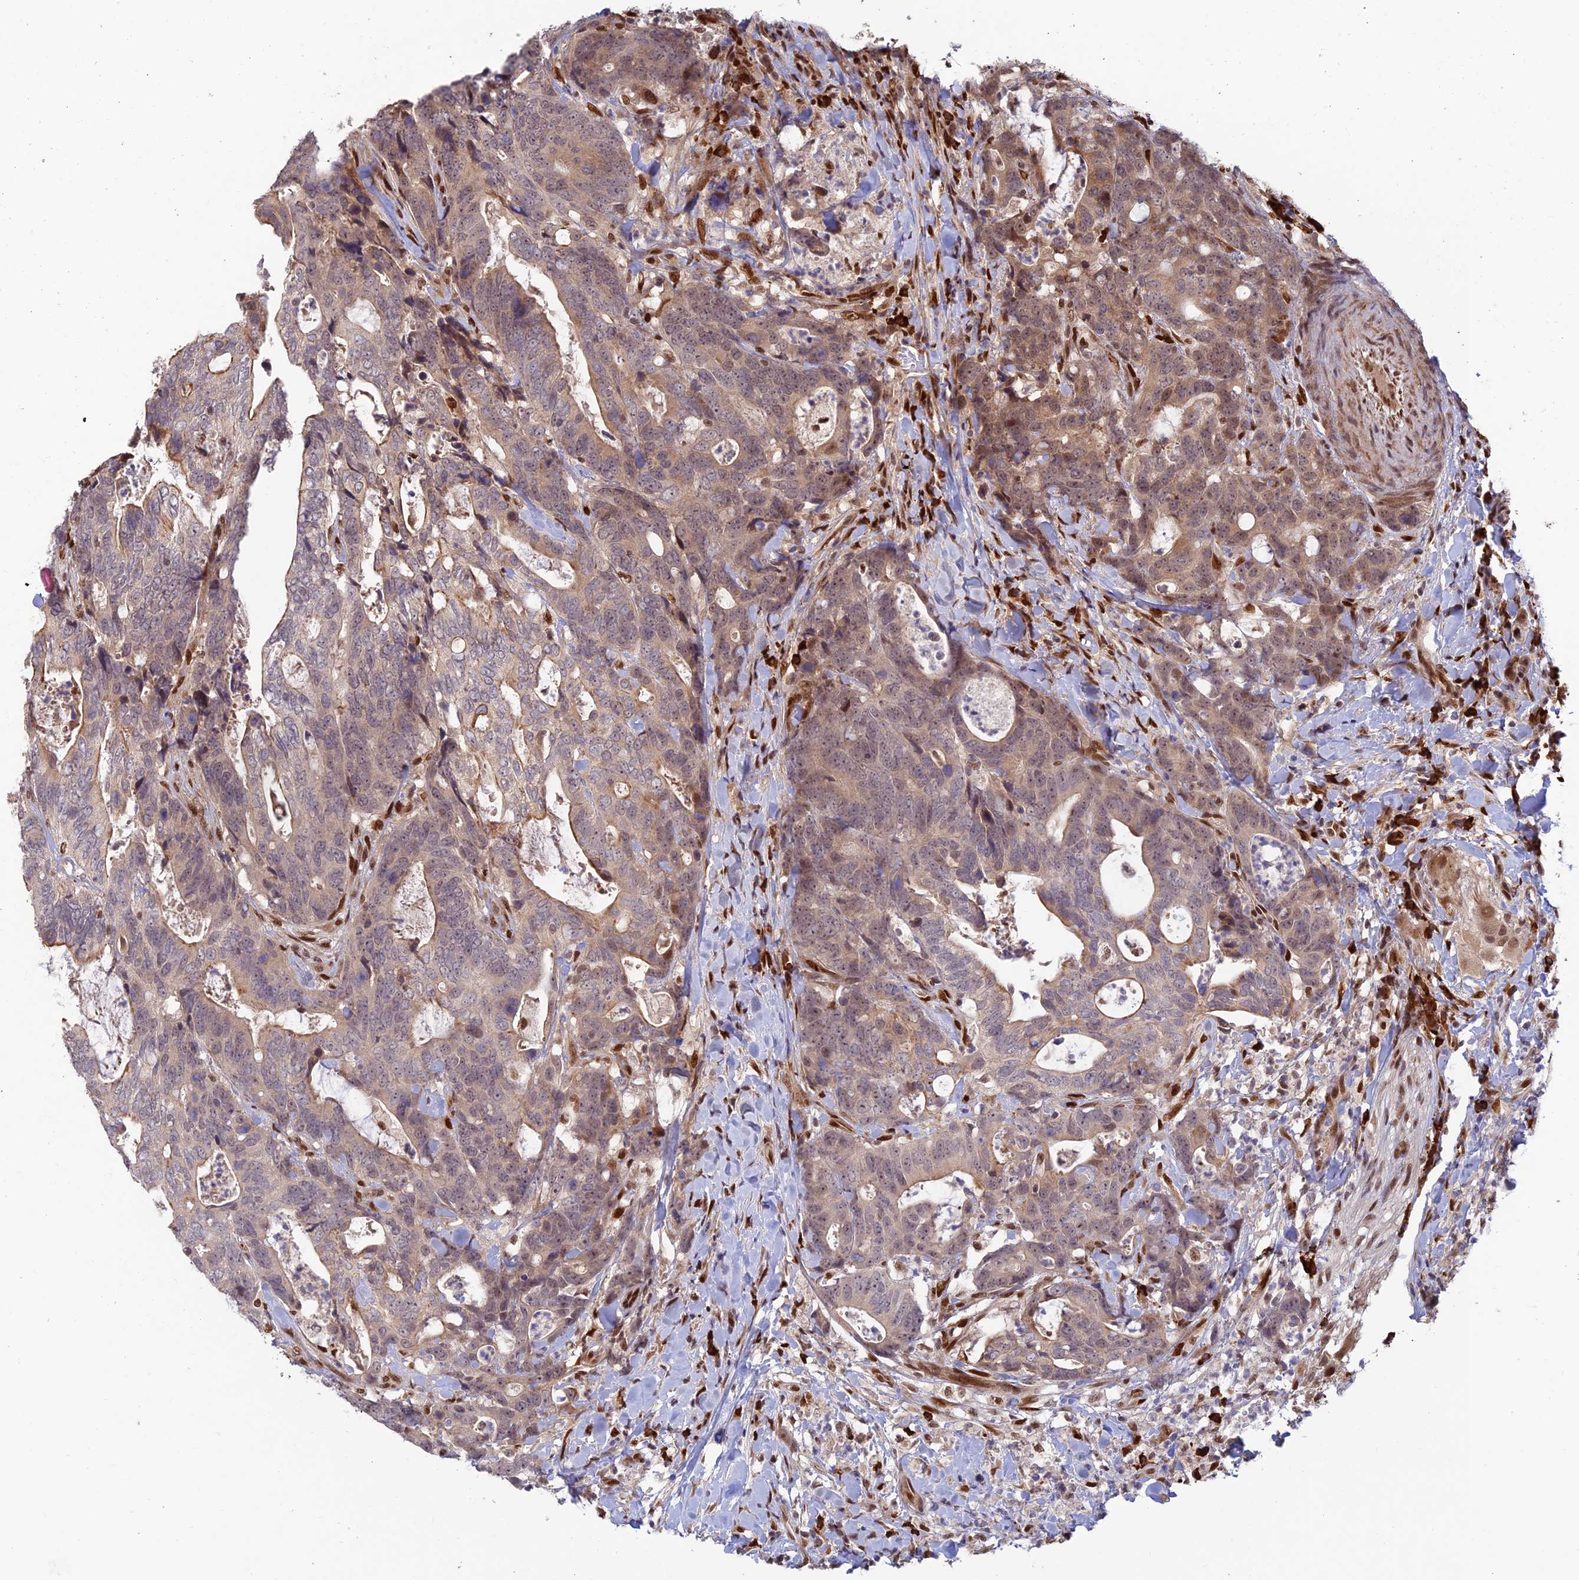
{"staining": {"intensity": "weak", "quantity": ">75%", "location": "cytoplasmic/membranous,nuclear"}, "tissue": "colorectal cancer", "cell_type": "Tumor cells", "image_type": "cancer", "snomed": [{"axis": "morphology", "description": "Adenocarcinoma, NOS"}, {"axis": "topography", "description": "Colon"}], "caption": "Tumor cells show low levels of weak cytoplasmic/membranous and nuclear expression in approximately >75% of cells in human colorectal cancer. (Stains: DAB (3,3'-diaminobenzidine) in brown, nuclei in blue, Microscopy: brightfield microscopy at high magnification).", "gene": "ZNF565", "patient": {"sex": "female", "age": 82}}